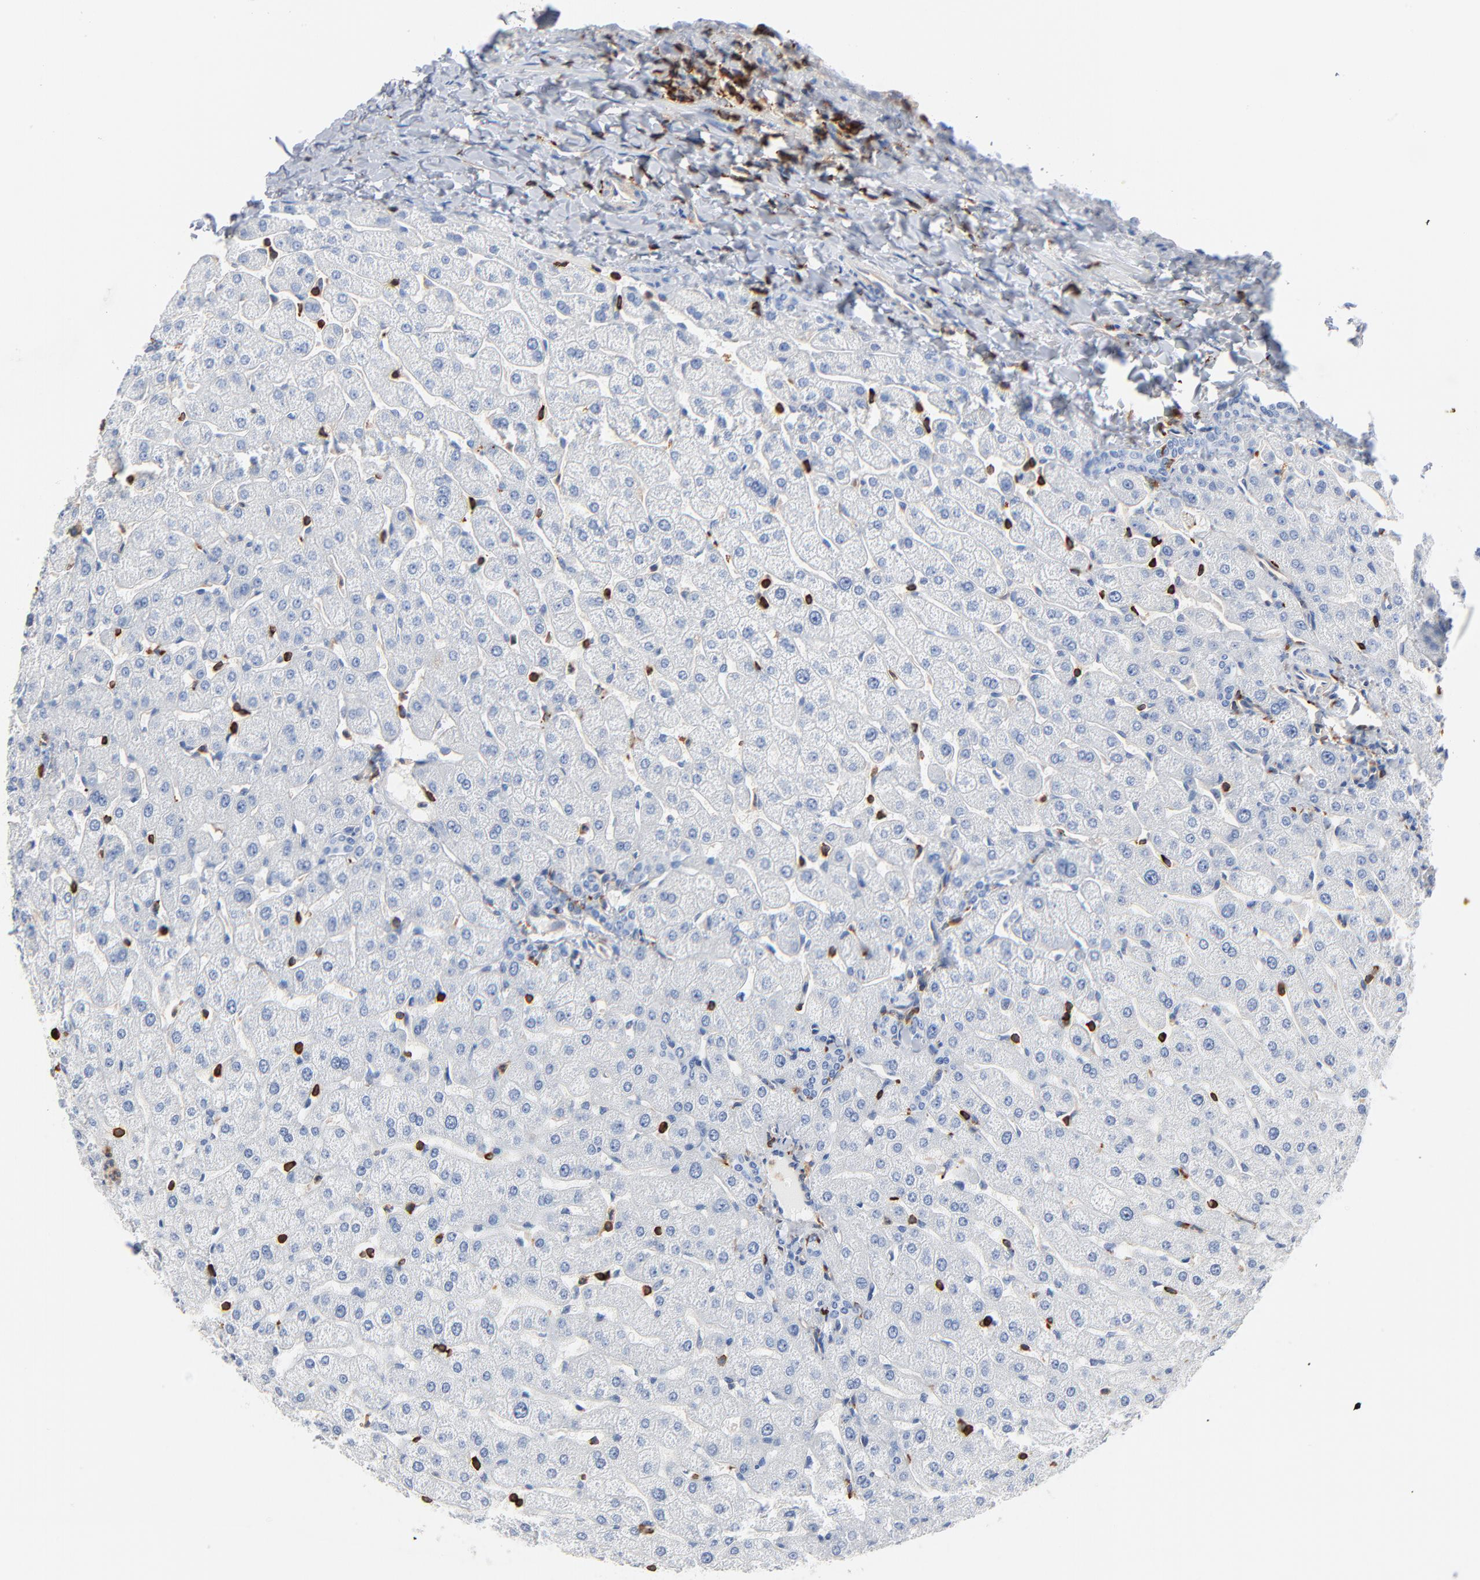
{"staining": {"intensity": "negative", "quantity": "none", "location": "none"}, "tissue": "liver", "cell_type": "Cholangiocytes", "image_type": "normal", "snomed": [{"axis": "morphology", "description": "Normal tissue, NOS"}, {"axis": "morphology", "description": "Fibrosis, NOS"}, {"axis": "topography", "description": "Liver"}], "caption": "A high-resolution image shows immunohistochemistry (IHC) staining of benign liver, which shows no significant expression in cholangiocytes.", "gene": "SH3KBP1", "patient": {"sex": "female", "age": 29}}